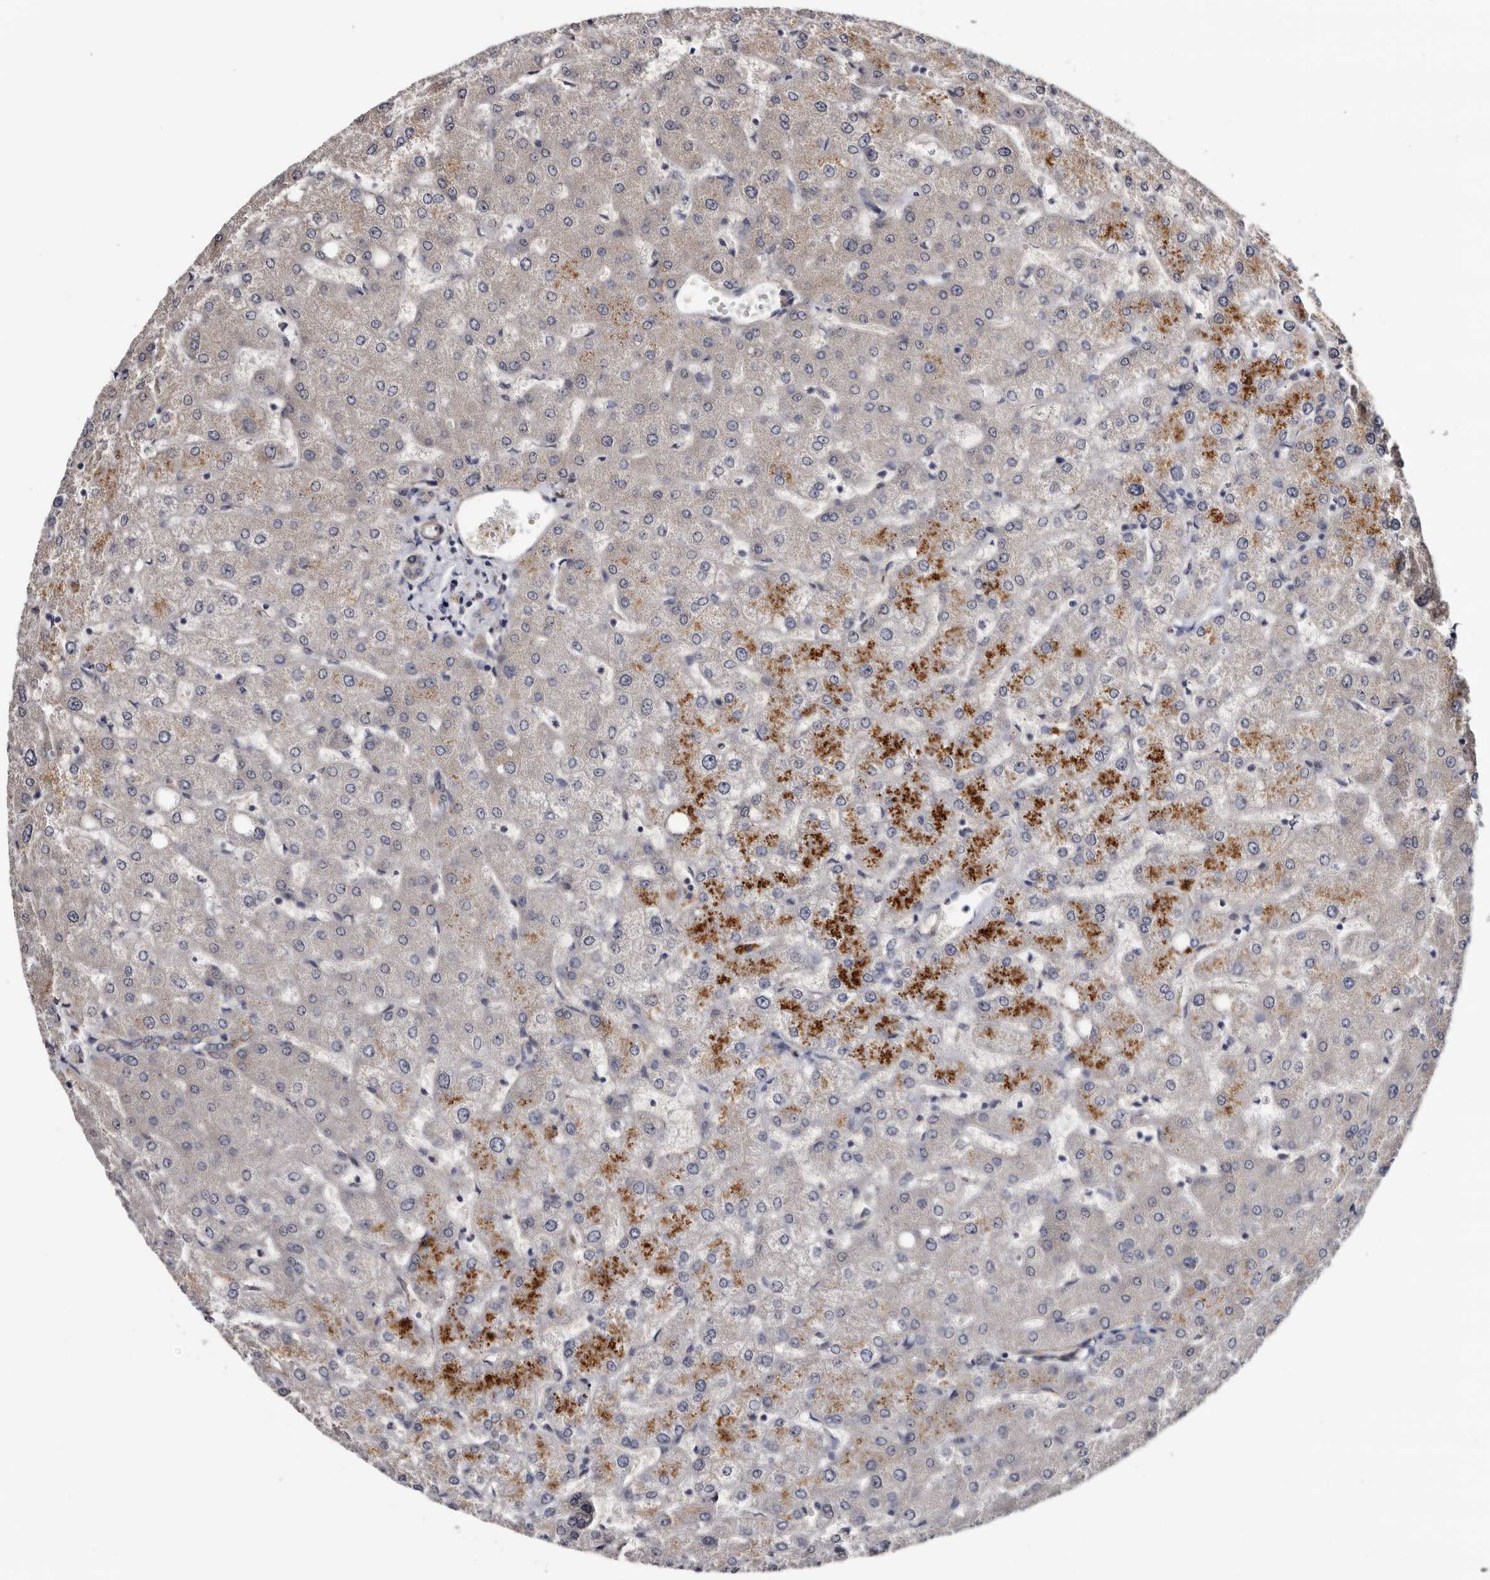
{"staining": {"intensity": "negative", "quantity": "none", "location": "none"}, "tissue": "liver", "cell_type": "Cholangiocytes", "image_type": "normal", "snomed": [{"axis": "morphology", "description": "Normal tissue, NOS"}, {"axis": "topography", "description": "Liver"}], "caption": "DAB immunohistochemical staining of normal liver demonstrates no significant expression in cholangiocytes.", "gene": "ARMCX2", "patient": {"sex": "female", "age": 54}}